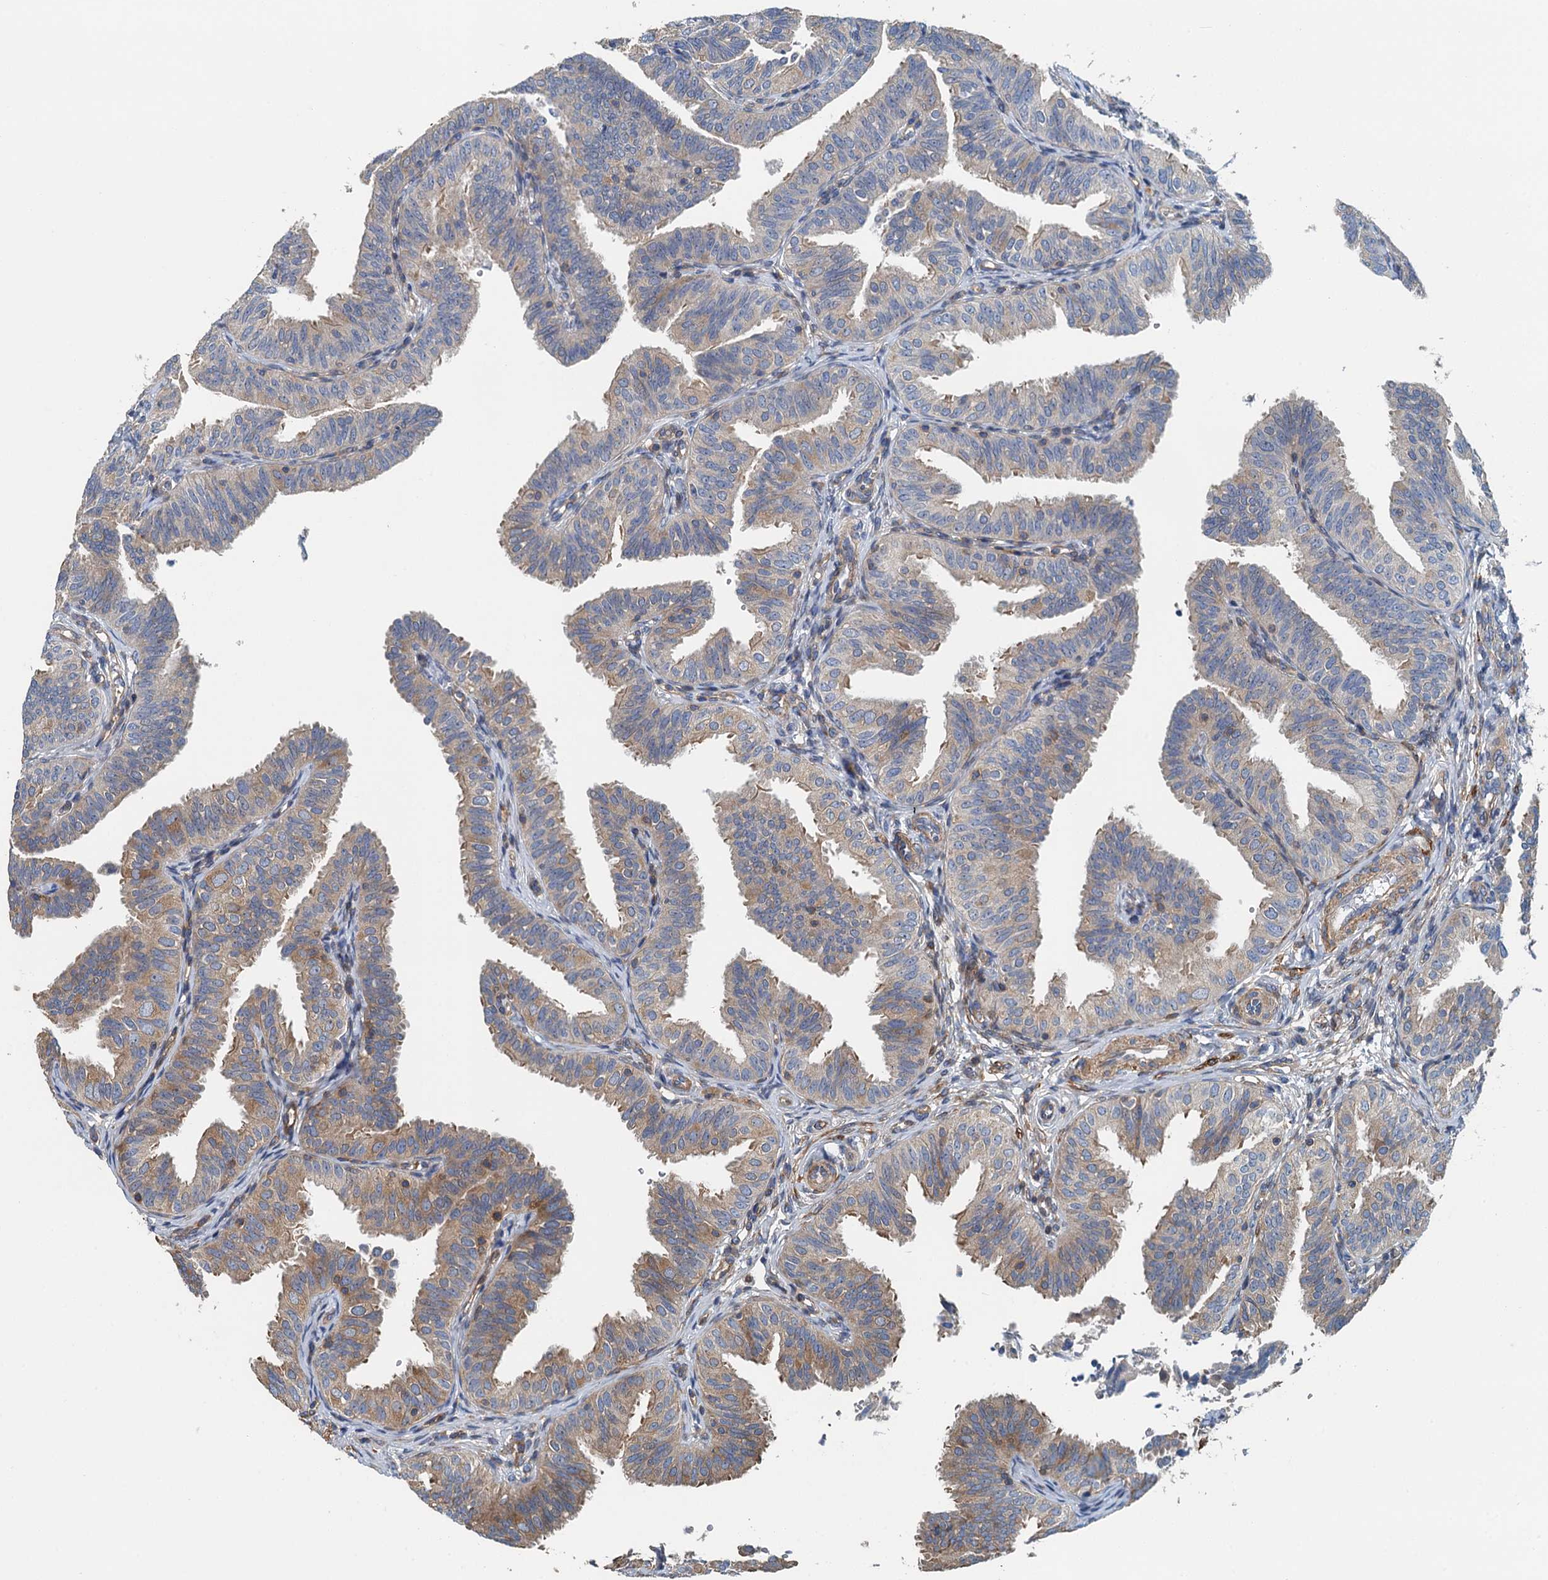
{"staining": {"intensity": "moderate", "quantity": "25%-75%", "location": "cytoplasmic/membranous"}, "tissue": "fallopian tube", "cell_type": "Glandular cells", "image_type": "normal", "snomed": [{"axis": "morphology", "description": "Normal tissue, NOS"}, {"axis": "topography", "description": "Fallopian tube"}], "caption": "A brown stain shows moderate cytoplasmic/membranous staining of a protein in glandular cells of benign fallopian tube. (DAB (3,3'-diaminobenzidine) IHC with brightfield microscopy, high magnification).", "gene": "PPP1R14D", "patient": {"sex": "female", "age": 35}}